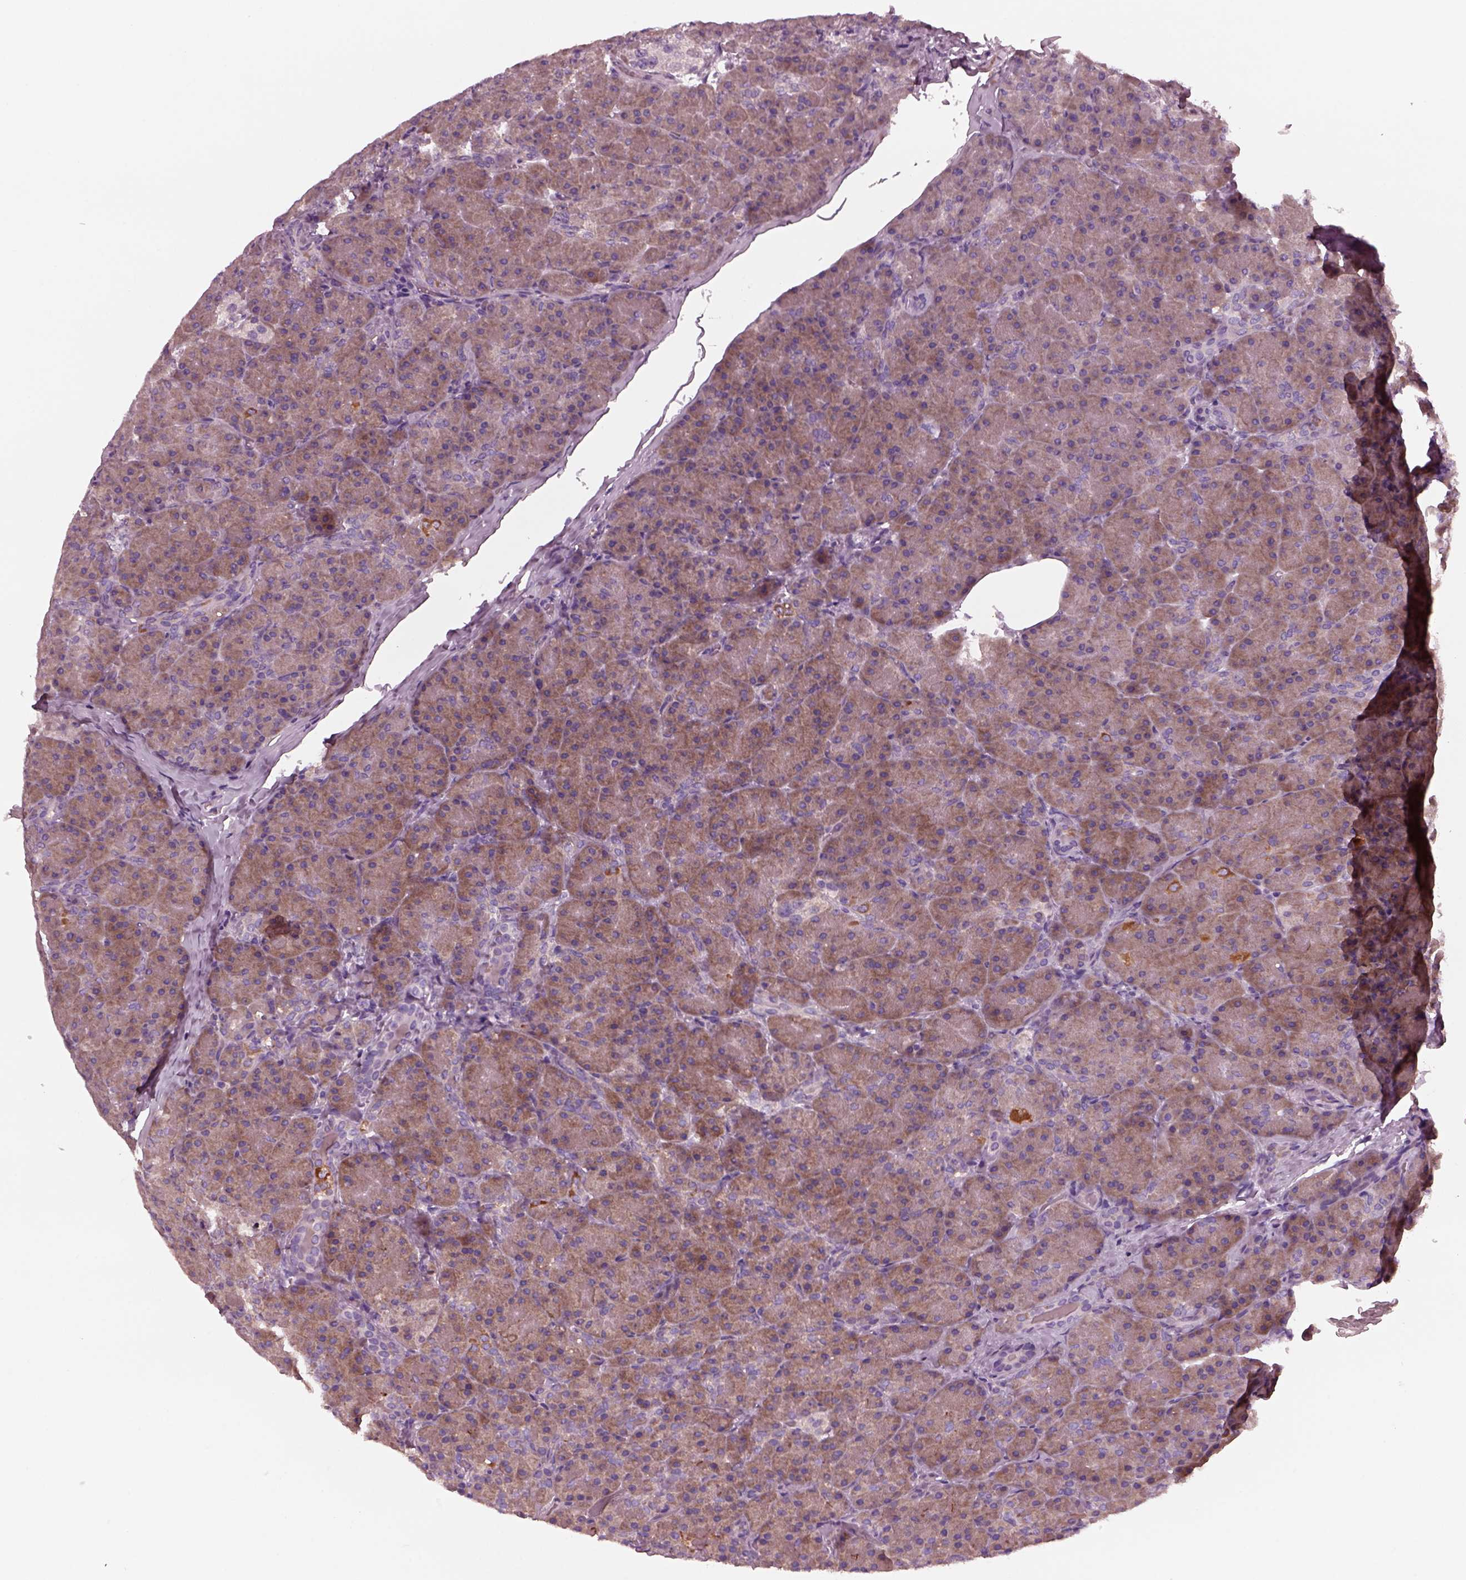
{"staining": {"intensity": "moderate", "quantity": ">75%", "location": "cytoplasmic/membranous"}, "tissue": "pancreas", "cell_type": "Exocrine glandular cells", "image_type": "normal", "snomed": [{"axis": "morphology", "description": "Normal tissue, NOS"}, {"axis": "topography", "description": "Pancreas"}], "caption": "An immunohistochemistry image of unremarkable tissue is shown. Protein staining in brown shows moderate cytoplasmic/membranous positivity in pancreas within exocrine glandular cells.", "gene": "AP4M1", "patient": {"sex": "male", "age": 57}}